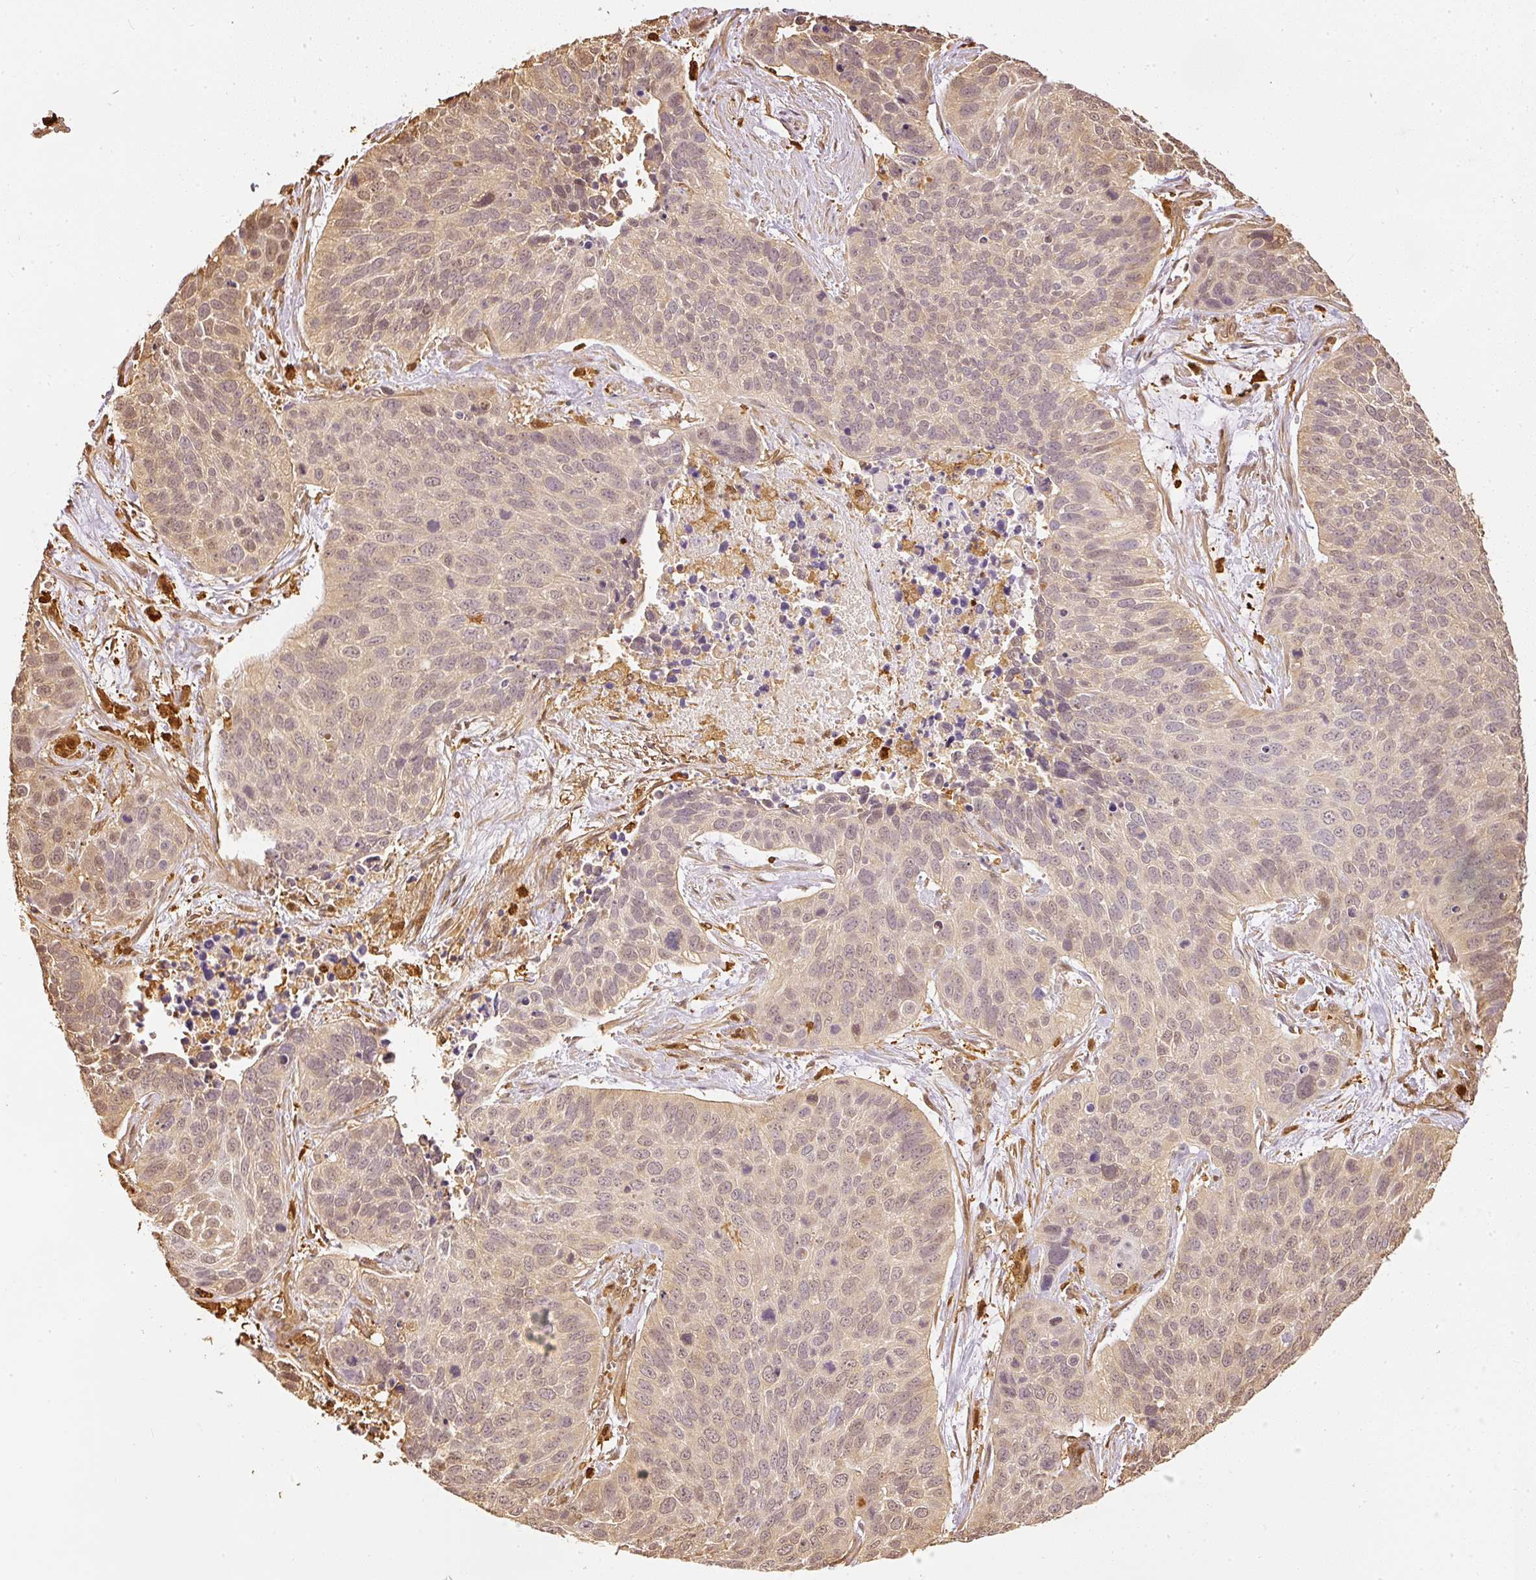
{"staining": {"intensity": "weak", "quantity": "25%-75%", "location": "nuclear"}, "tissue": "lung cancer", "cell_type": "Tumor cells", "image_type": "cancer", "snomed": [{"axis": "morphology", "description": "Squamous cell carcinoma, NOS"}, {"axis": "topography", "description": "Lung"}], "caption": "Protein staining exhibits weak nuclear staining in approximately 25%-75% of tumor cells in lung squamous cell carcinoma.", "gene": "PFN1", "patient": {"sex": "male", "age": 62}}